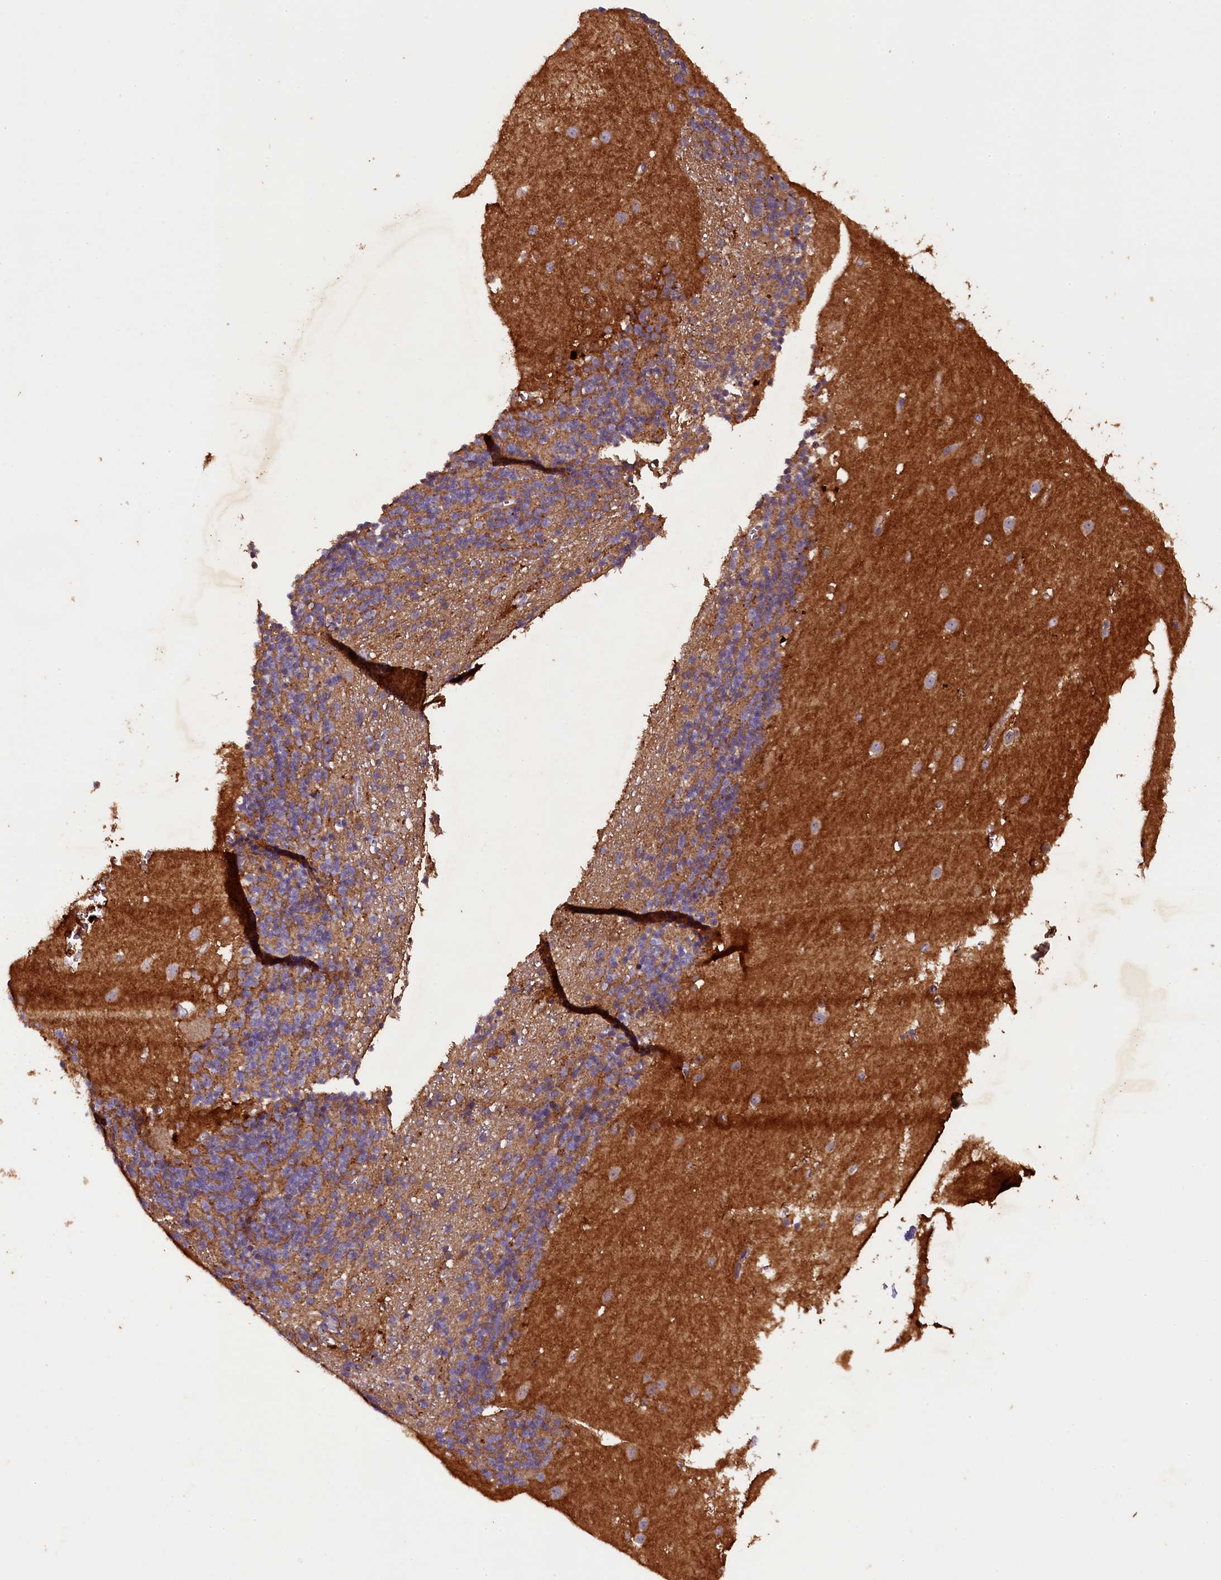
{"staining": {"intensity": "moderate", "quantity": ">75%", "location": "cytoplasmic/membranous"}, "tissue": "cerebellum", "cell_type": "Cells in granular layer", "image_type": "normal", "snomed": [{"axis": "morphology", "description": "Normal tissue, NOS"}, {"axis": "topography", "description": "Cerebellum"}], "caption": "Protein expression analysis of unremarkable human cerebellum reveals moderate cytoplasmic/membranous staining in about >75% of cells in granular layer.", "gene": "PLXNB1", "patient": {"sex": "male", "age": 54}}